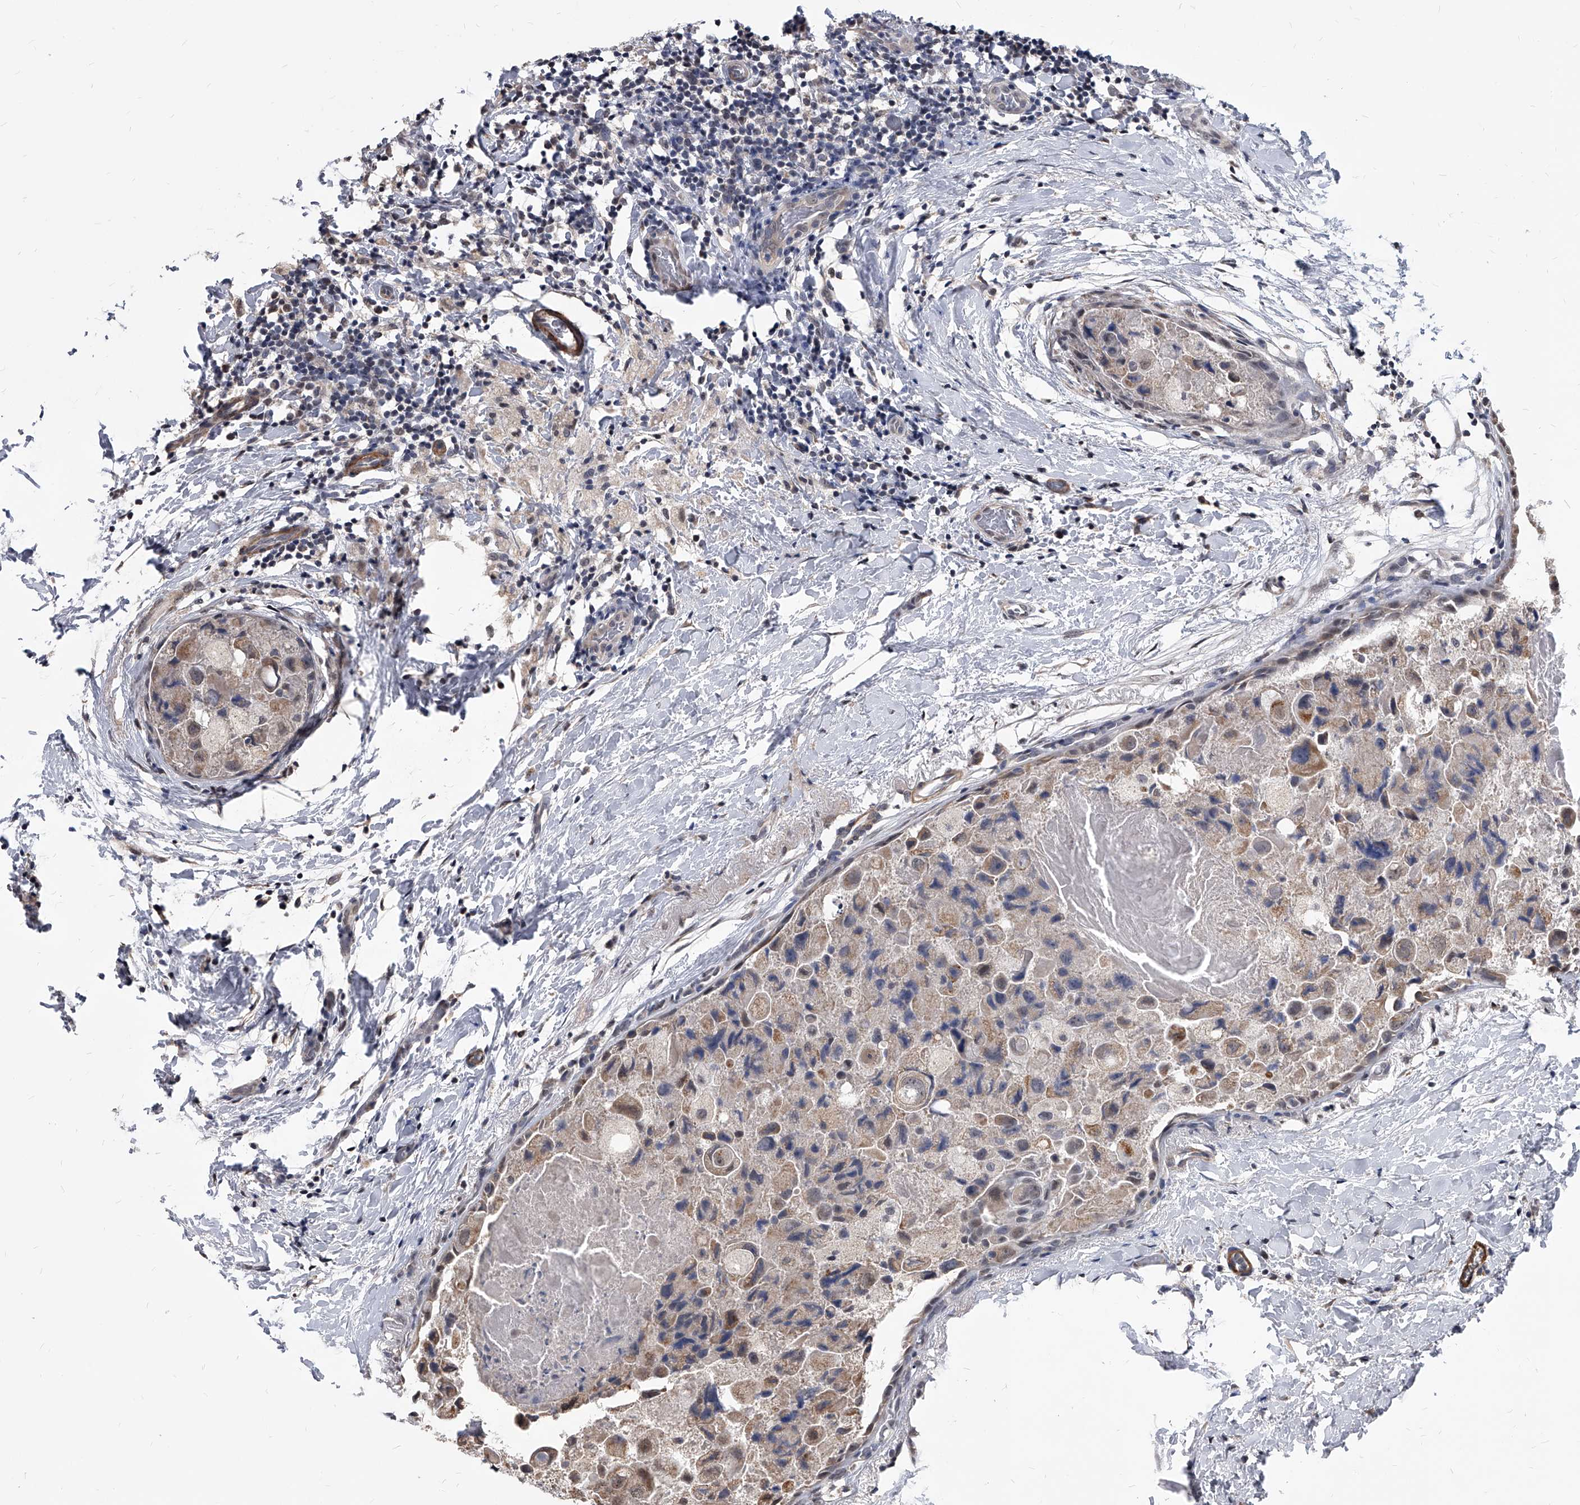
{"staining": {"intensity": "weak", "quantity": "25%-75%", "location": "cytoplasmic/membranous"}, "tissue": "breast cancer", "cell_type": "Tumor cells", "image_type": "cancer", "snomed": [{"axis": "morphology", "description": "Duct carcinoma"}, {"axis": "topography", "description": "Breast"}], "caption": "Weak cytoplasmic/membranous expression is identified in about 25%-75% of tumor cells in breast cancer.", "gene": "DUSP22", "patient": {"sex": "female", "age": 62}}